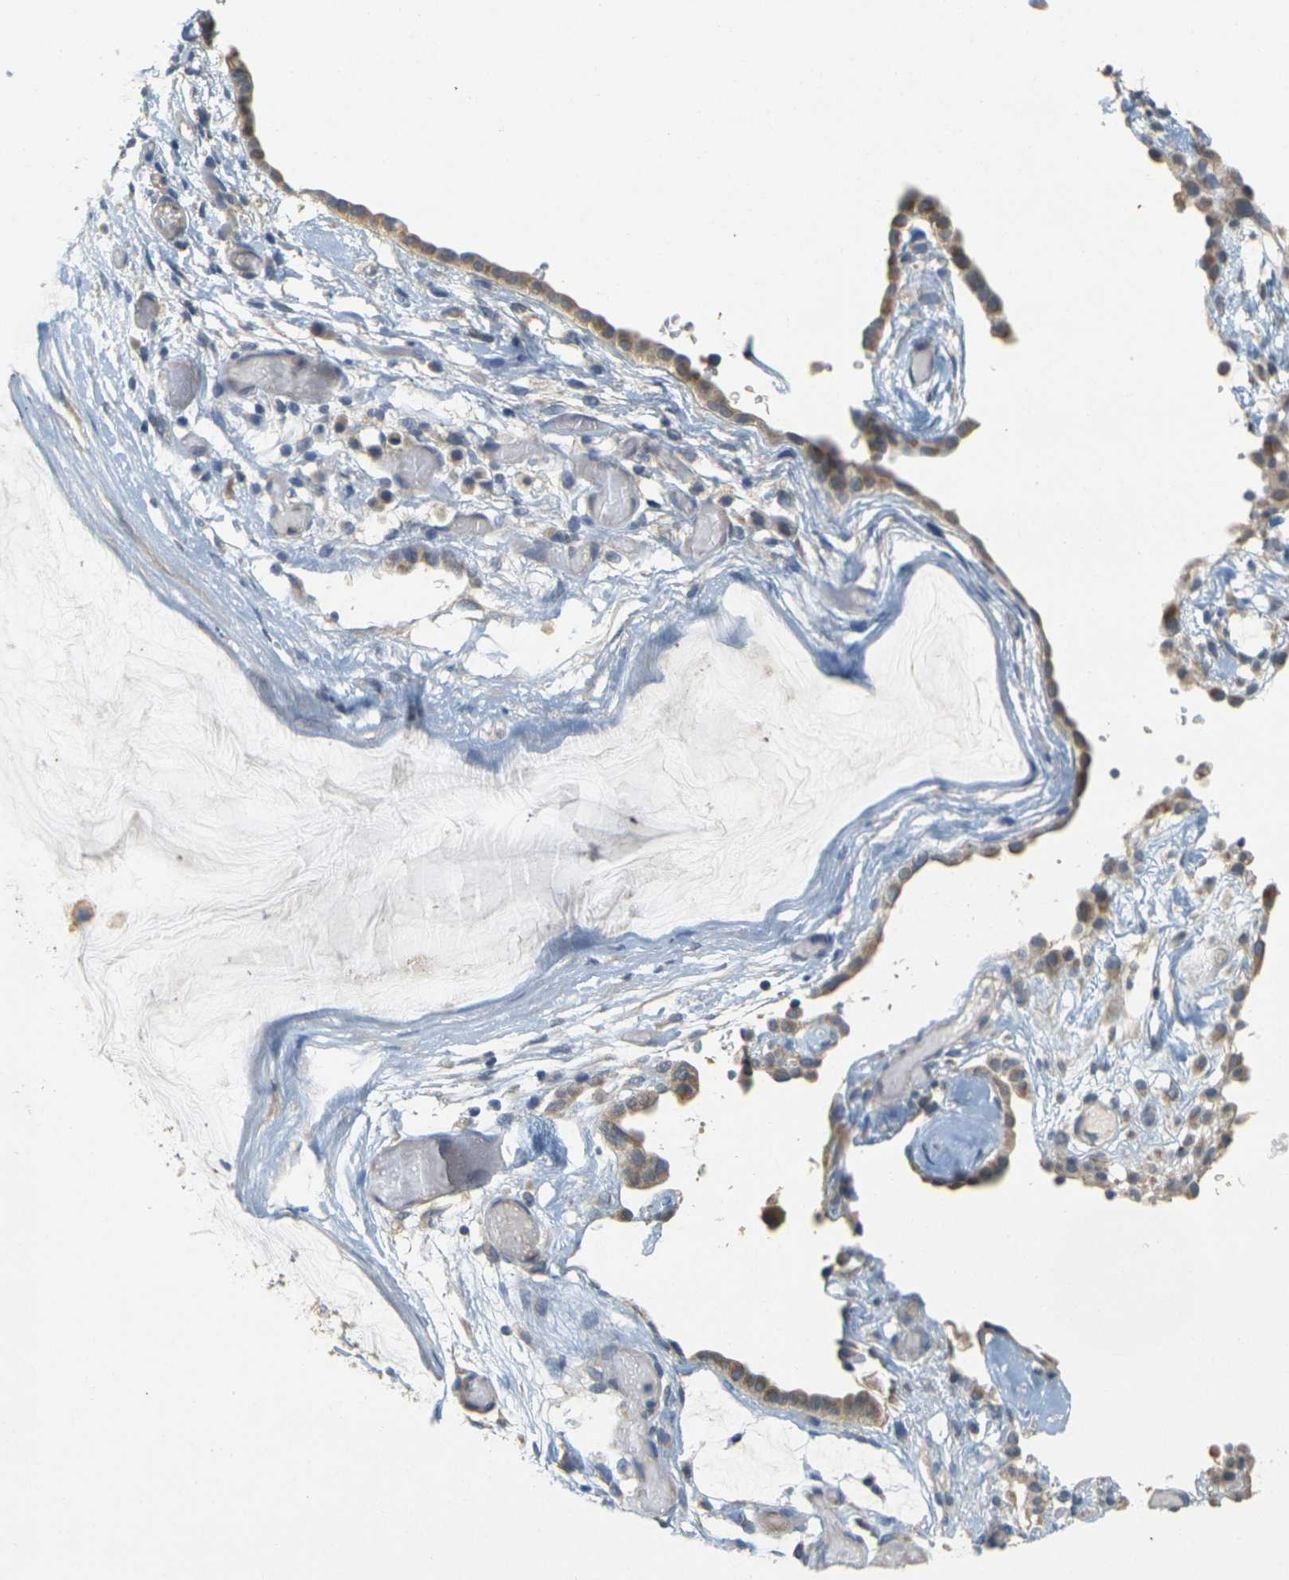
{"staining": {"intensity": "weak", "quantity": ">75%", "location": "cytoplasmic/membranous"}, "tissue": "ovarian cancer", "cell_type": "Tumor cells", "image_type": "cancer", "snomed": [{"axis": "morphology", "description": "Cystadenocarcinoma, mucinous, NOS"}, {"axis": "topography", "description": "Ovary"}], "caption": "A photomicrograph of human ovarian cancer stained for a protein shows weak cytoplasmic/membranous brown staining in tumor cells.", "gene": "GDAP1", "patient": {"sex": "female", "age": 39}}